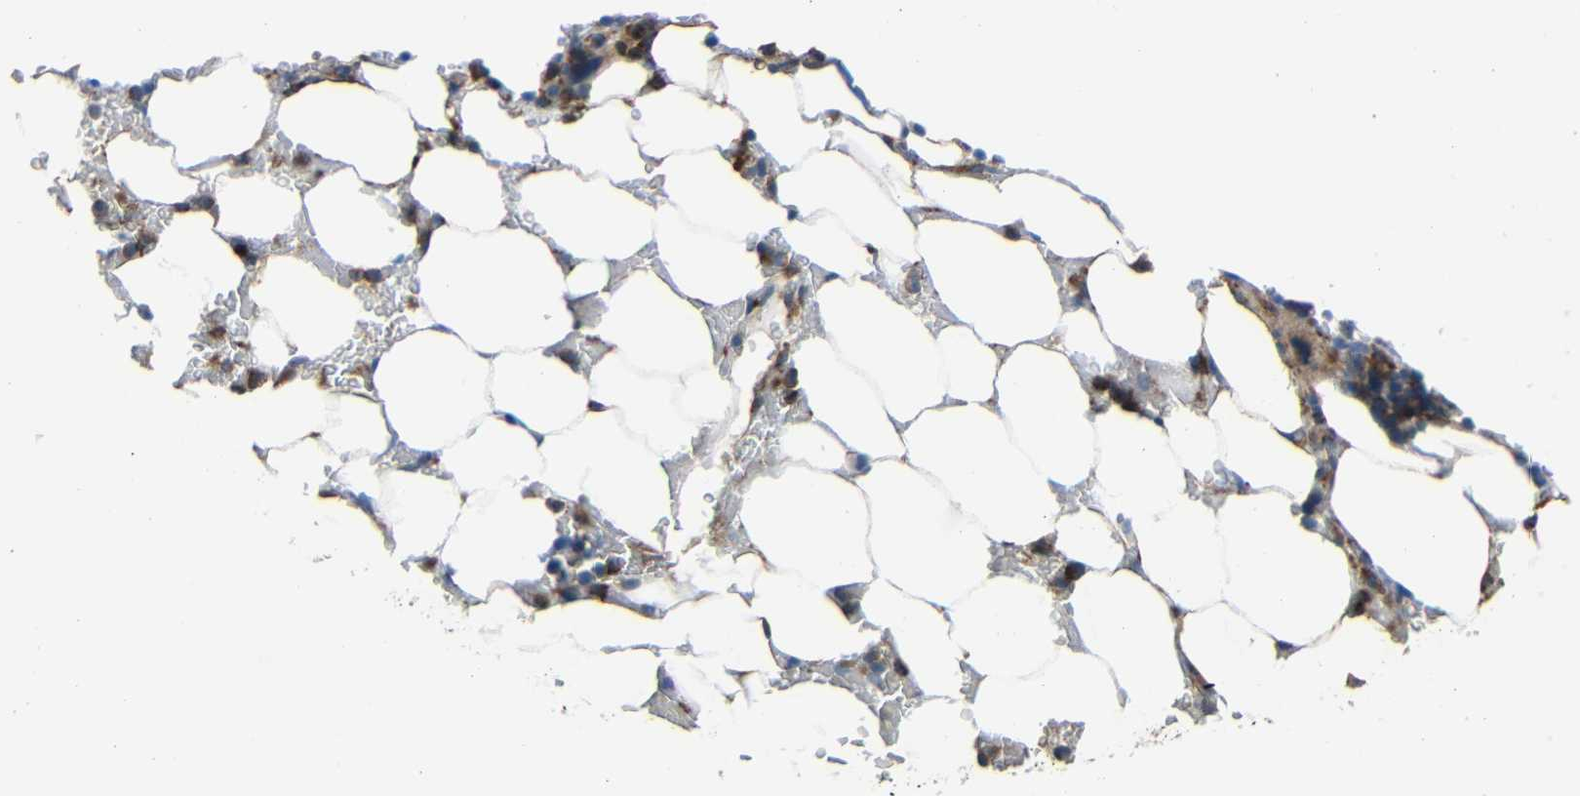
{"staining": {"intensity": "moderate", "quantity": "25%-75%", "location": "cytoplasmic/membranous"}, "tissue": "bone marrow", "cell_type": "Hematopoietic cells", "image_type": "normal", "snomed": [{"axis": "morphology", "description": "Normal tissue, NOS"}, {"axis": "topography", "description": "Bone marrow"}], "caption": "Immunohistochemical staining of normal bone marrow shows medium levels of moderate cytoplasmic/membranous staining in about 25%-75% of hematopoietic cells.", "gene": "DNAJC5", "patient": {"sex": "female", "age": 73}}